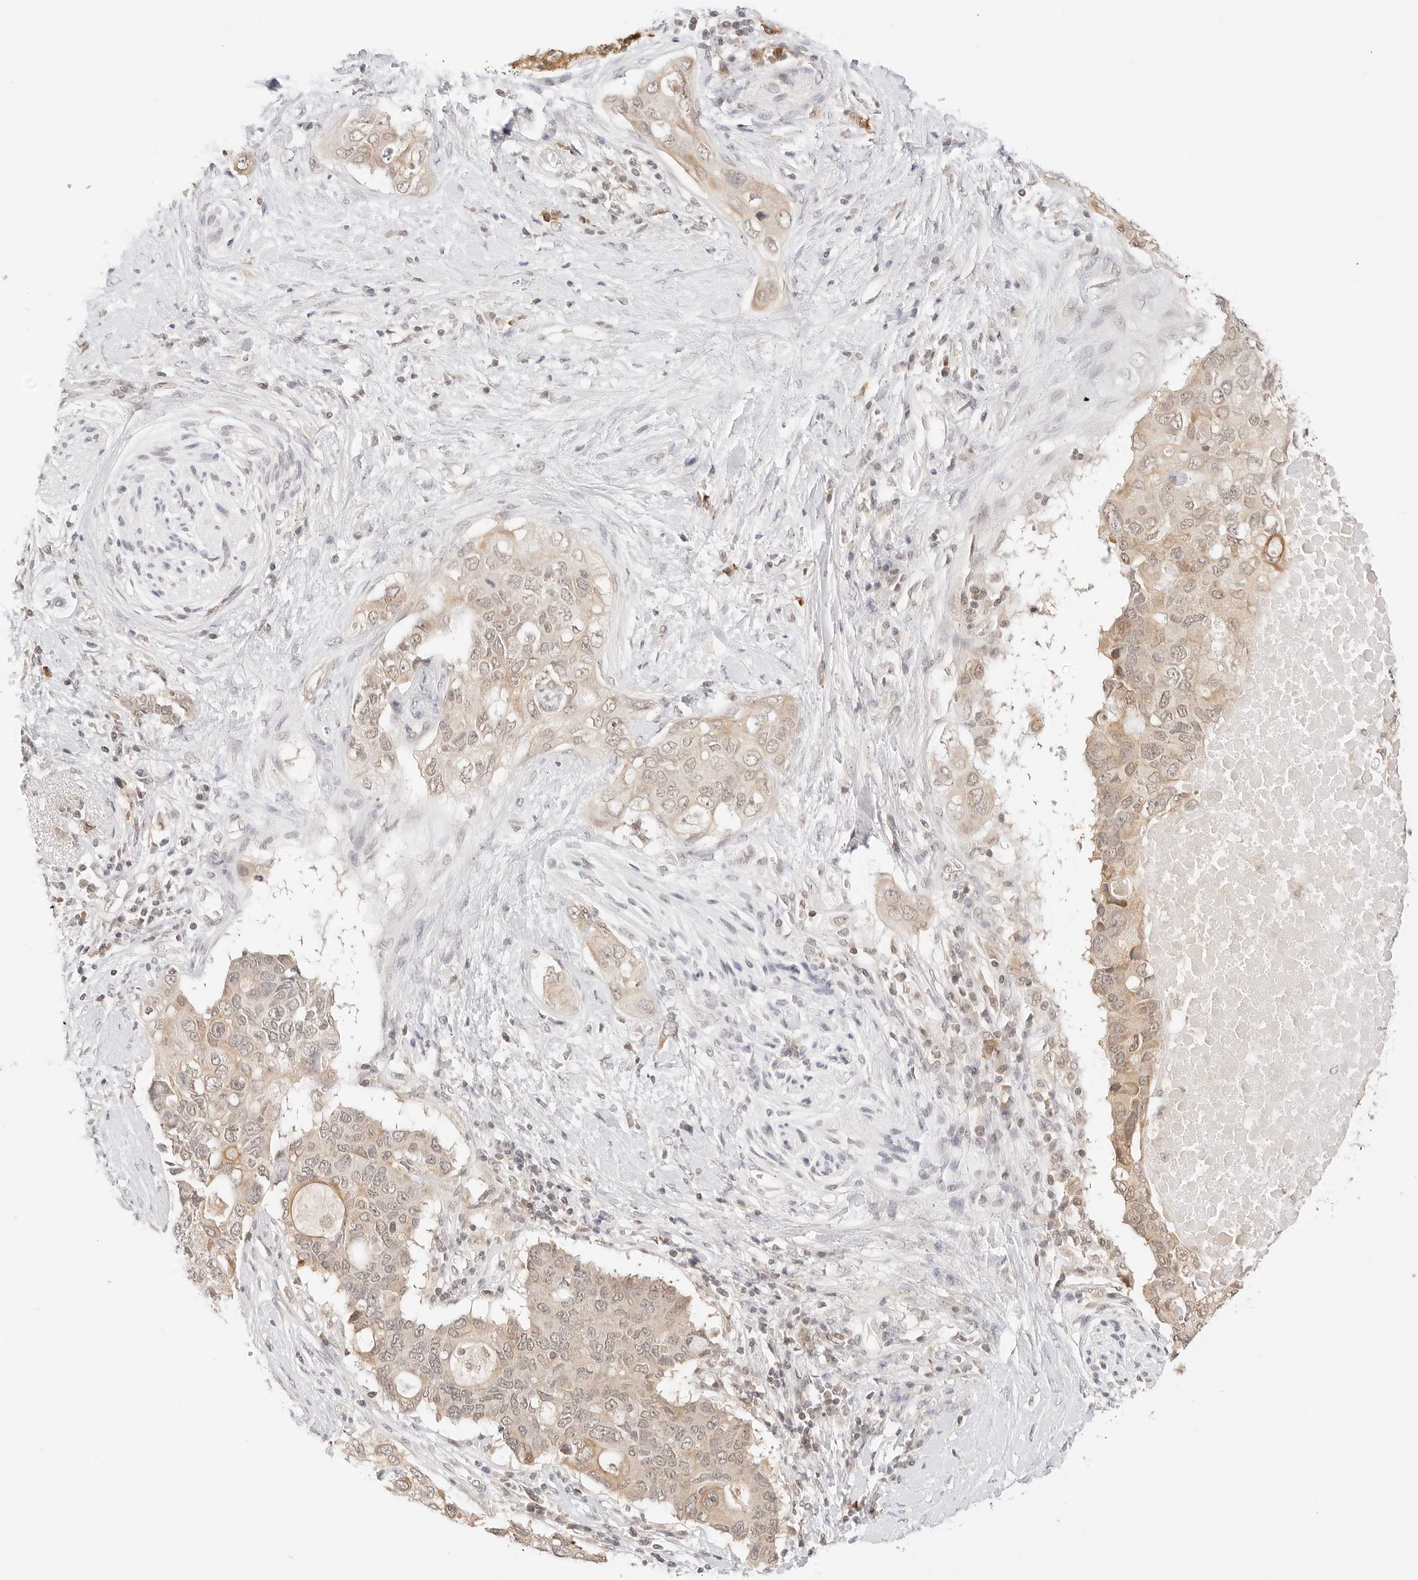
{"staining": {"intensity": "weak", "quantity": ">75%", "location": "cytoplasmic/membranous"}, "tissue": "pancreatic cancer", "cell_type": "Tumor cells", "image_type": "cancer", "snomed": [{"axis": "morphology", "description": "Adenocarcinoma, NOS"}, {"axis": "topography", "description": "Pancreas"}], "caption": "Immunohistochemistry micrograph of neoplastic tissue: pancreatic cancer stained using IHC demonstrates low levels of weak protein expression localized specifically in the cytoplasmic/membranous of tumor cells, appearing as a cytoplasmic/membranous brown color.", "gene": "SEPTIN4", "patient": {"sex": "female", "age": 56}}